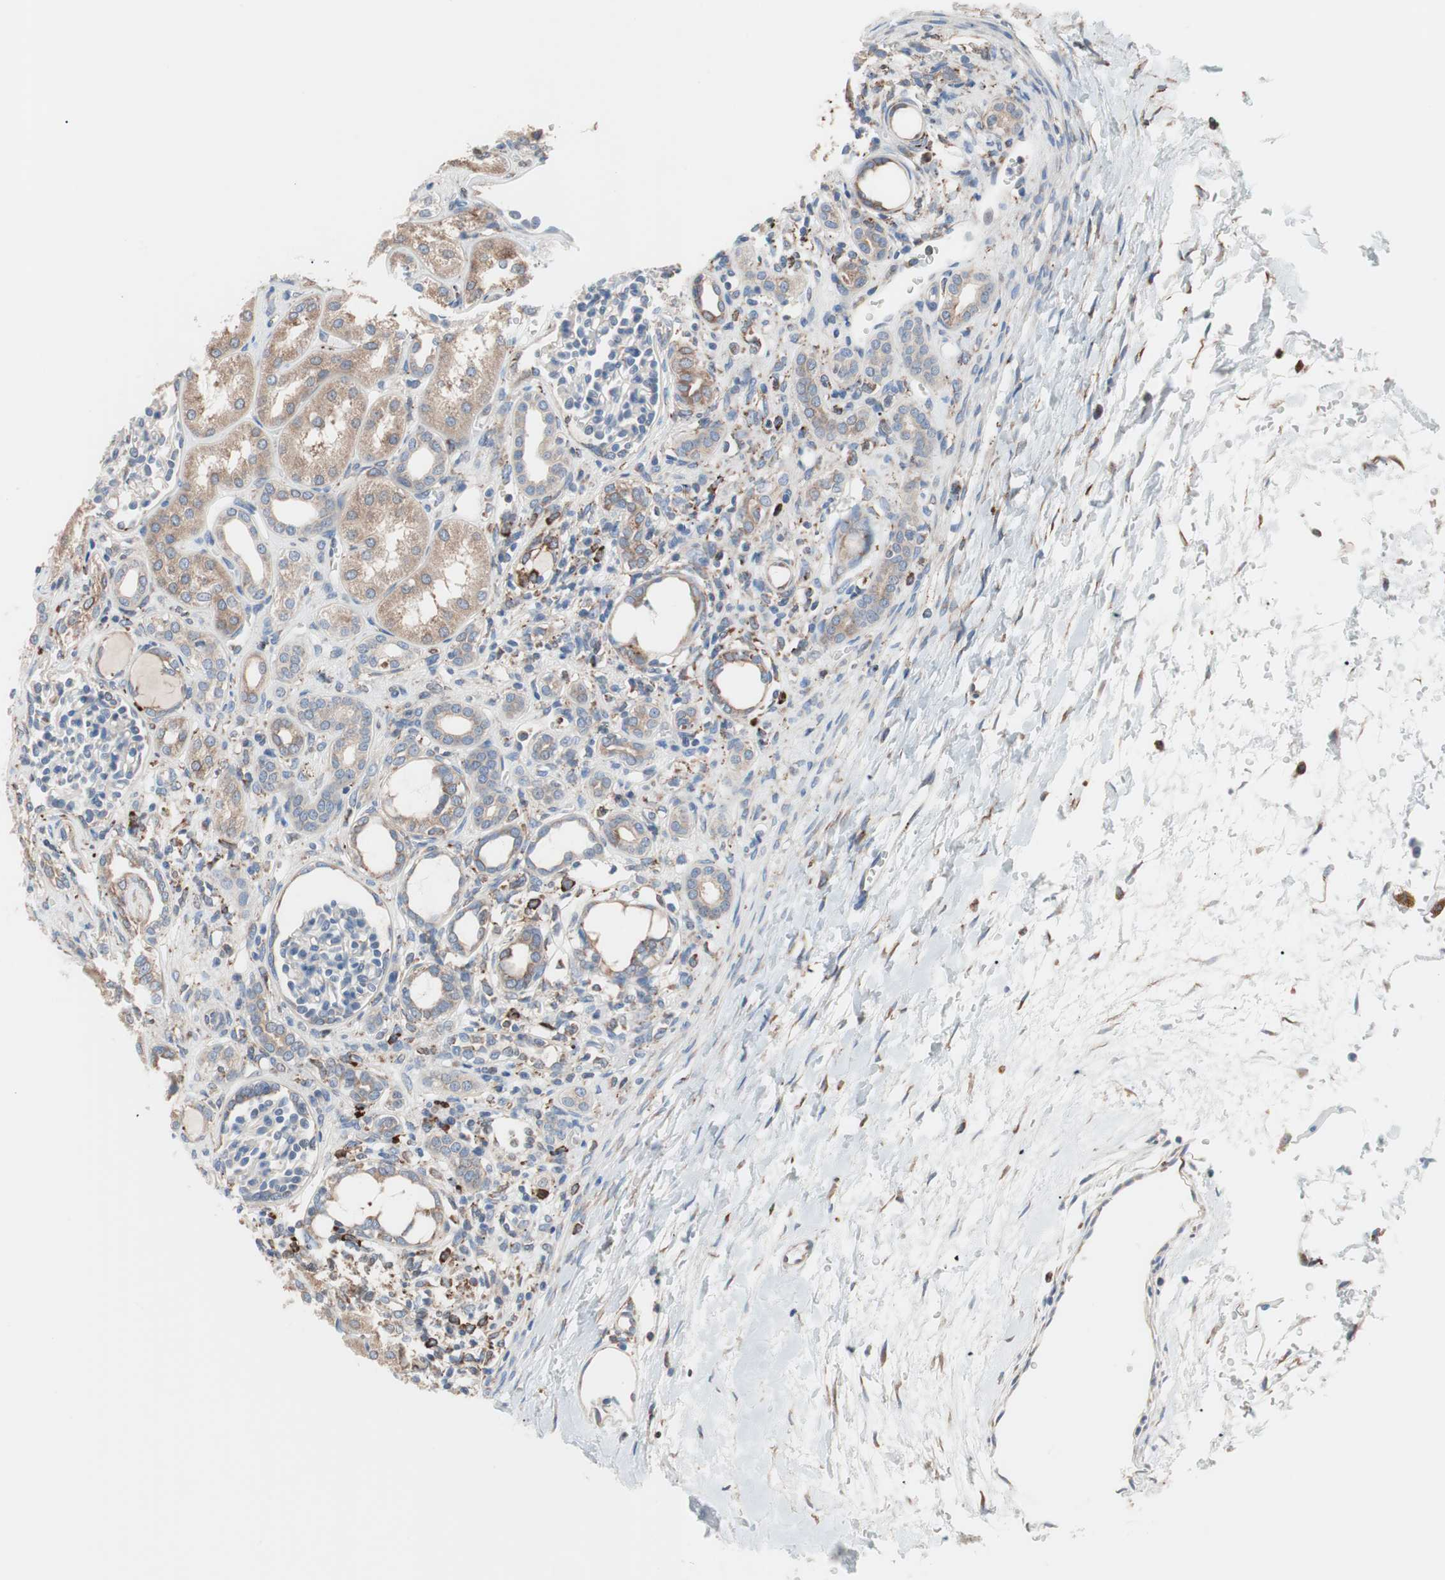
{"staining": {"intensity": "negative", "quantity": "none", "location": "none"}, "tissue": "kidney", "cell_type": "Cells in glomeruli", "image_type": "normal", "snomed": [{"axis": "morphology", "description": "Normal tissue, NOS"}, {"axis": "topography", "description": "Kidney"}], "caption": "This is an IHC image of normal human kidney. There is no expression in cells in glomeruli.", "gene": "SLC27A4", "patient": {"sex": "male", "age": 7}}